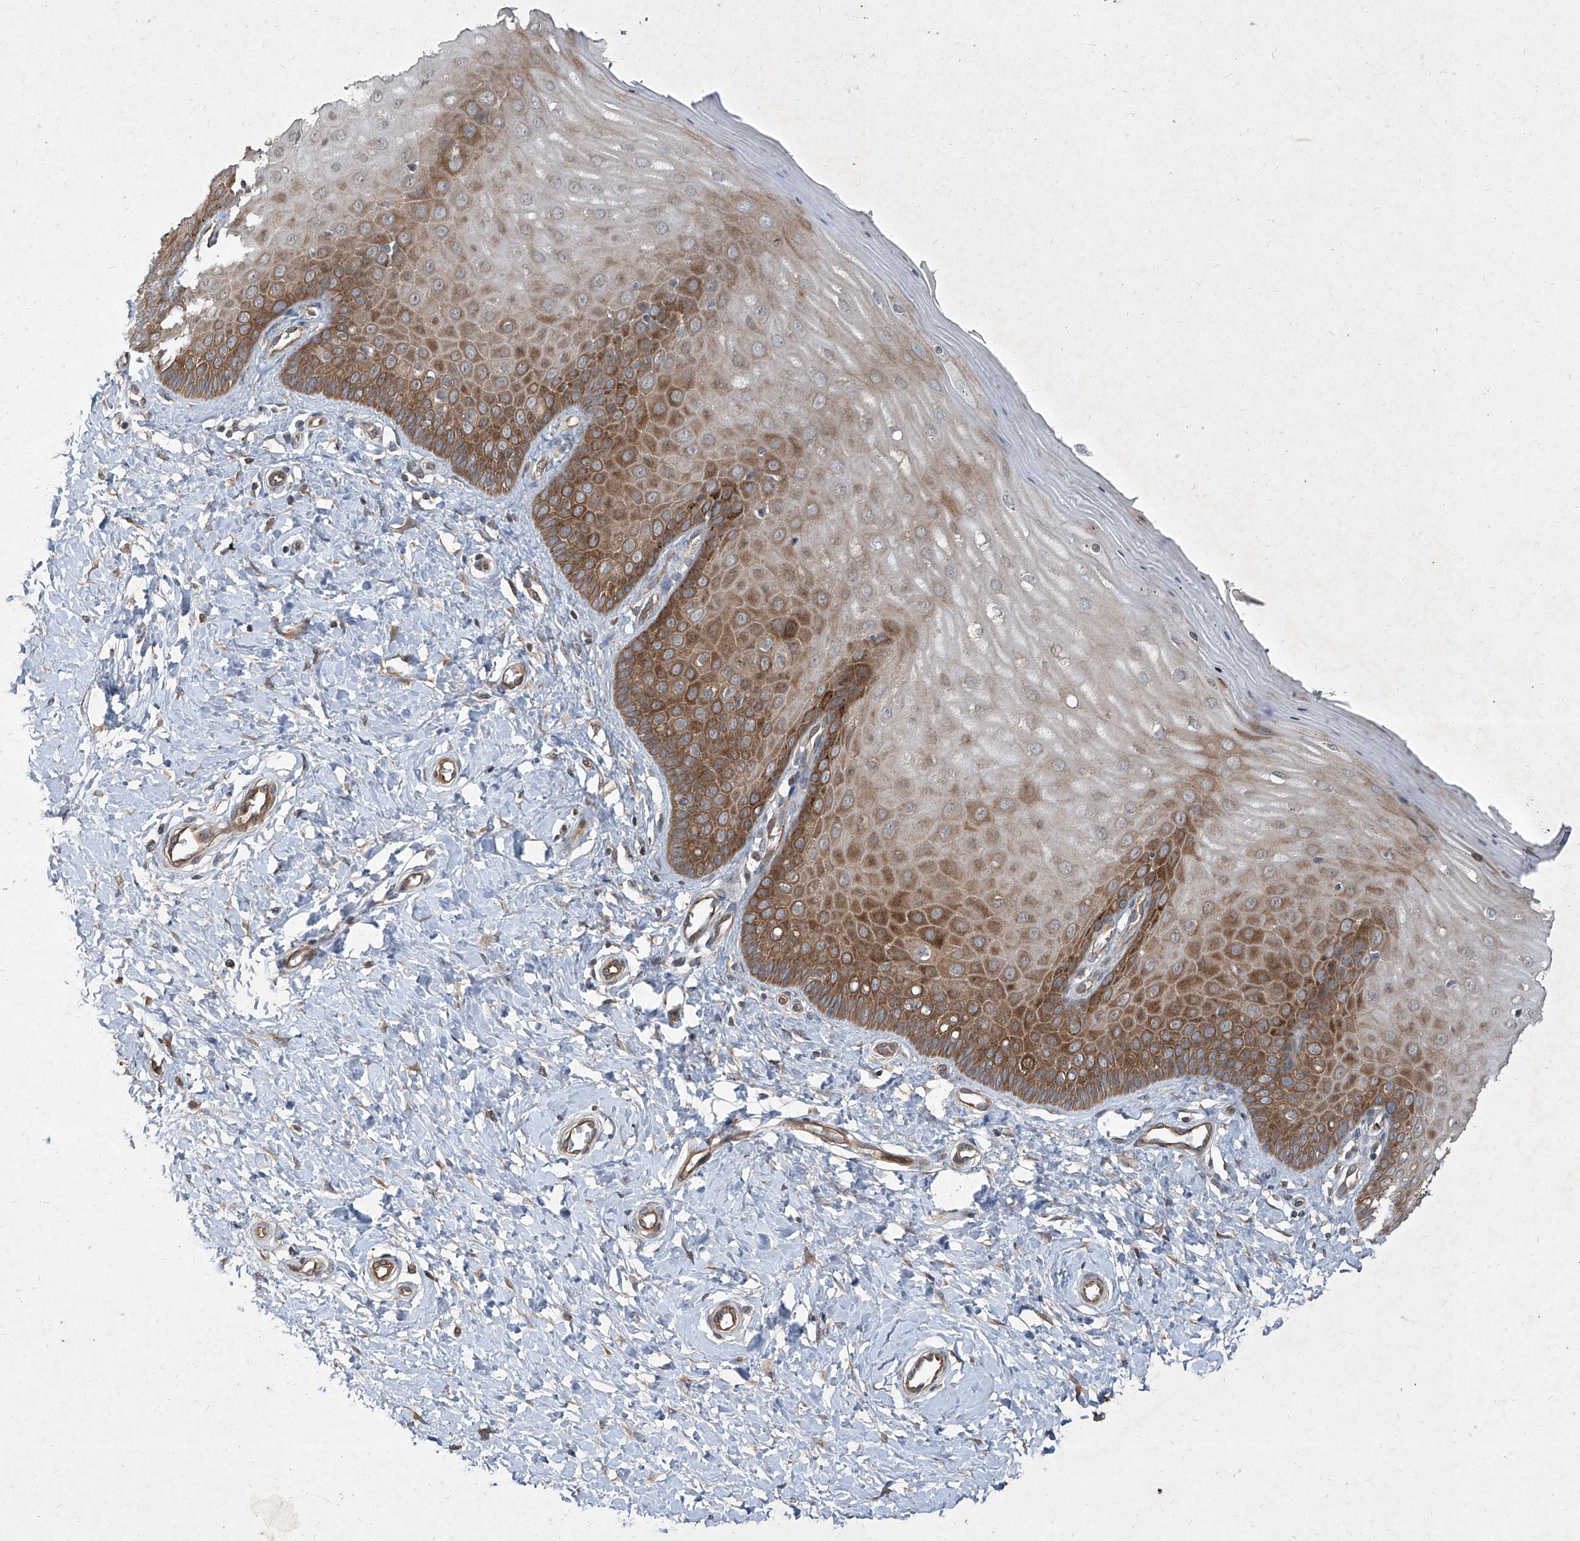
{"staining": {"intensity": "moderate", "quantity": ">75%", "location": "cytoplasmic/membranous"}, "tissue": "cervix", "cell_type": "Glandular cells", "image_type": "normal", "snomed": [{"axis": "morphology", "description": "Normal tissue, NOS"}, {"axis": "topography", "description": "Cervix"}], "caption": "A brown stain highlights moderate cytoplasmic/membranous expression of a protein in glandular cells of normal cervix. Using DAB (3,3'-diaminobenzidine) (brown) and hematoxylin (blue) stains, captured at high magnification using brightfield microscopy.", "gene": "CCN1", "patient": {"sex": "female", "age": 55}}